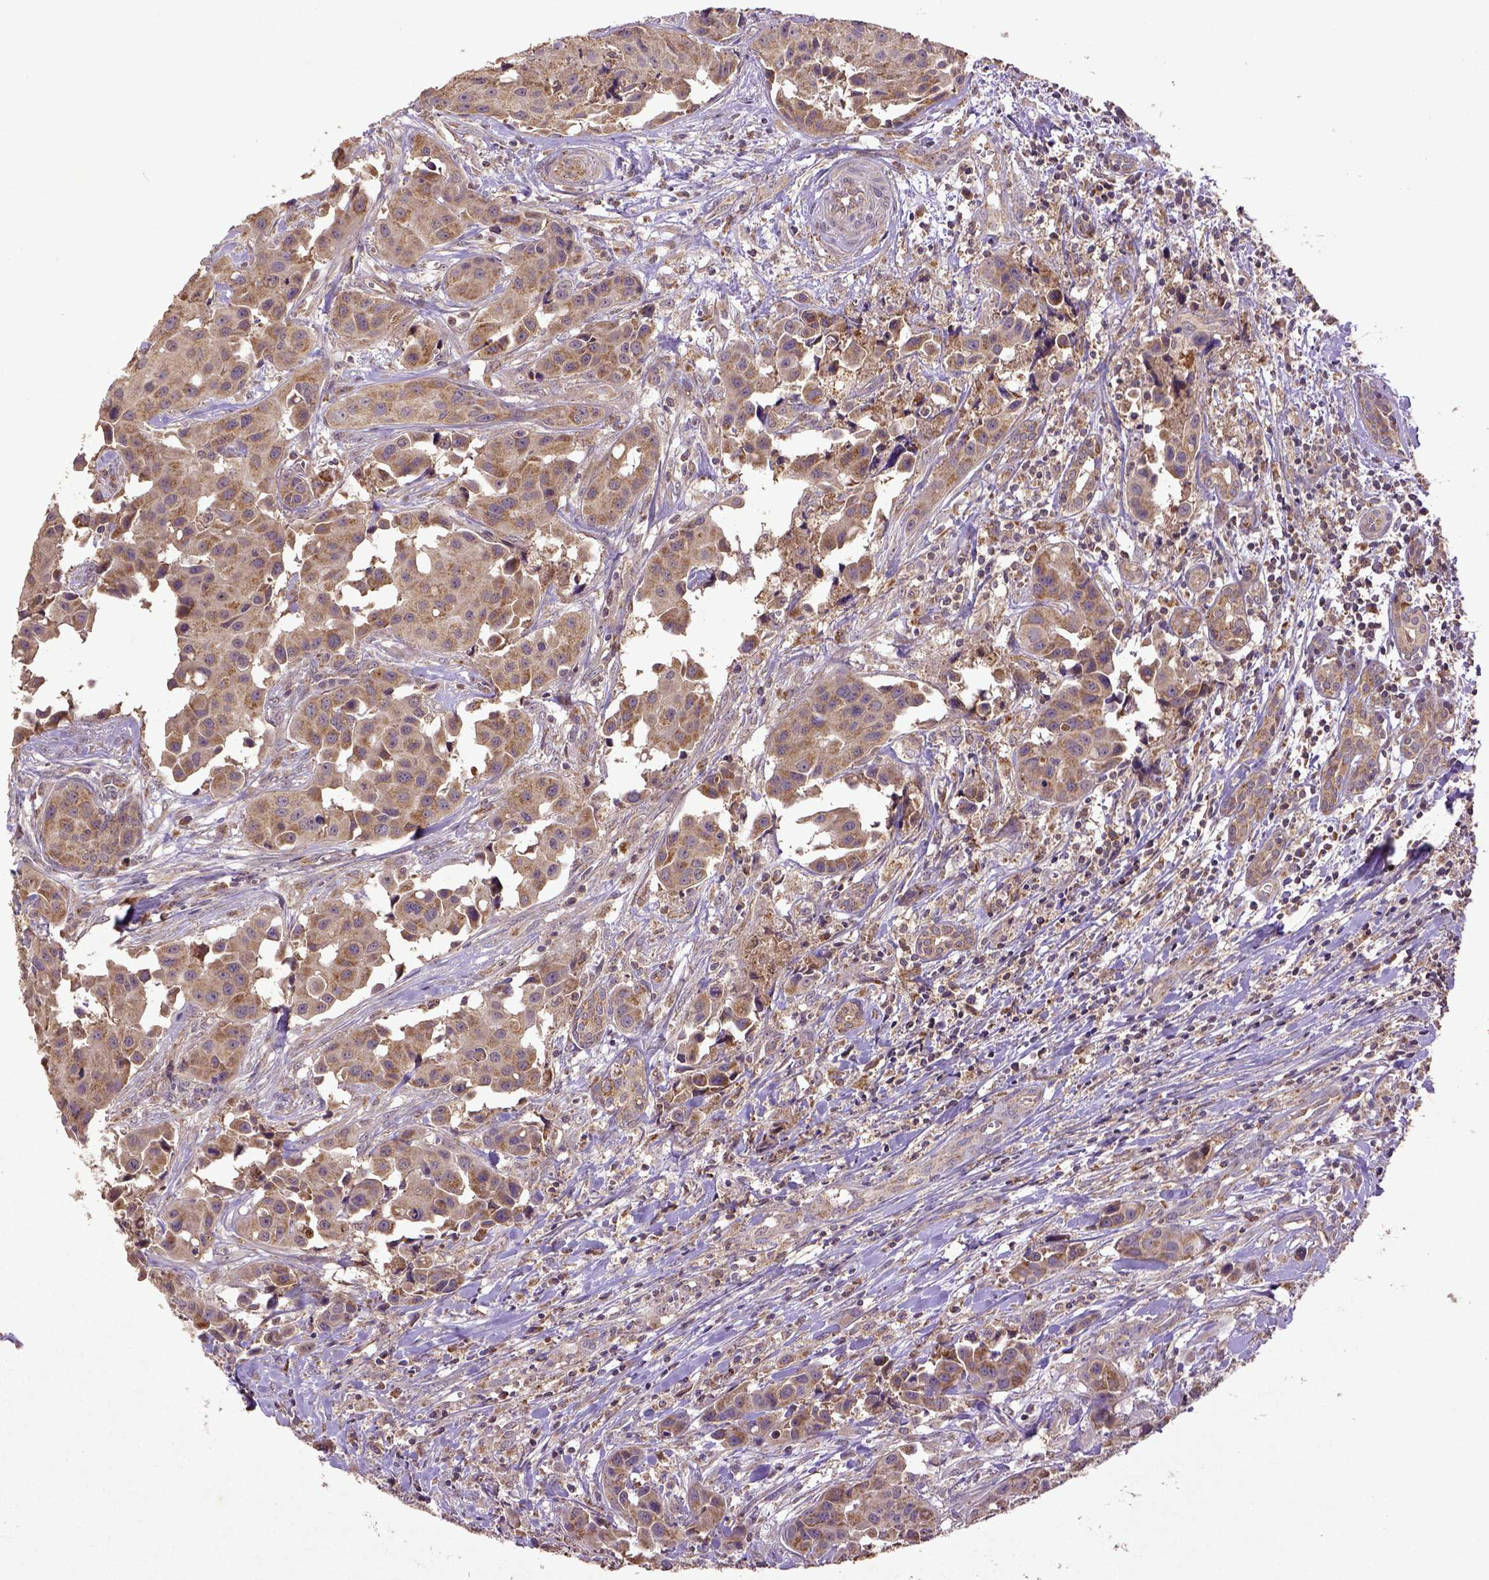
{"staining": {"intensity": "moderate", "quantity": ">75%", "location": "cytoplasmic/membranous"}, "tissue": "head and neck cancer", "cell_type": "Tumor cells", "image_type": "cancer", "snomed": [{"axis": "morphology", "description": "Adenocarcinoma, NOS"}, {"axis": "topography", "description": "Head-Neck"}], "caption": "High-power microscopy captured an immunohistochemistry (IHC) image of head and neck adenocarcinoma, revealing moderate cytoplasmic/membranous positivity in approximately >75% of tumor cells.", "gene": "MT-CO1", "patient": {"sex": "male", "age": 76}}